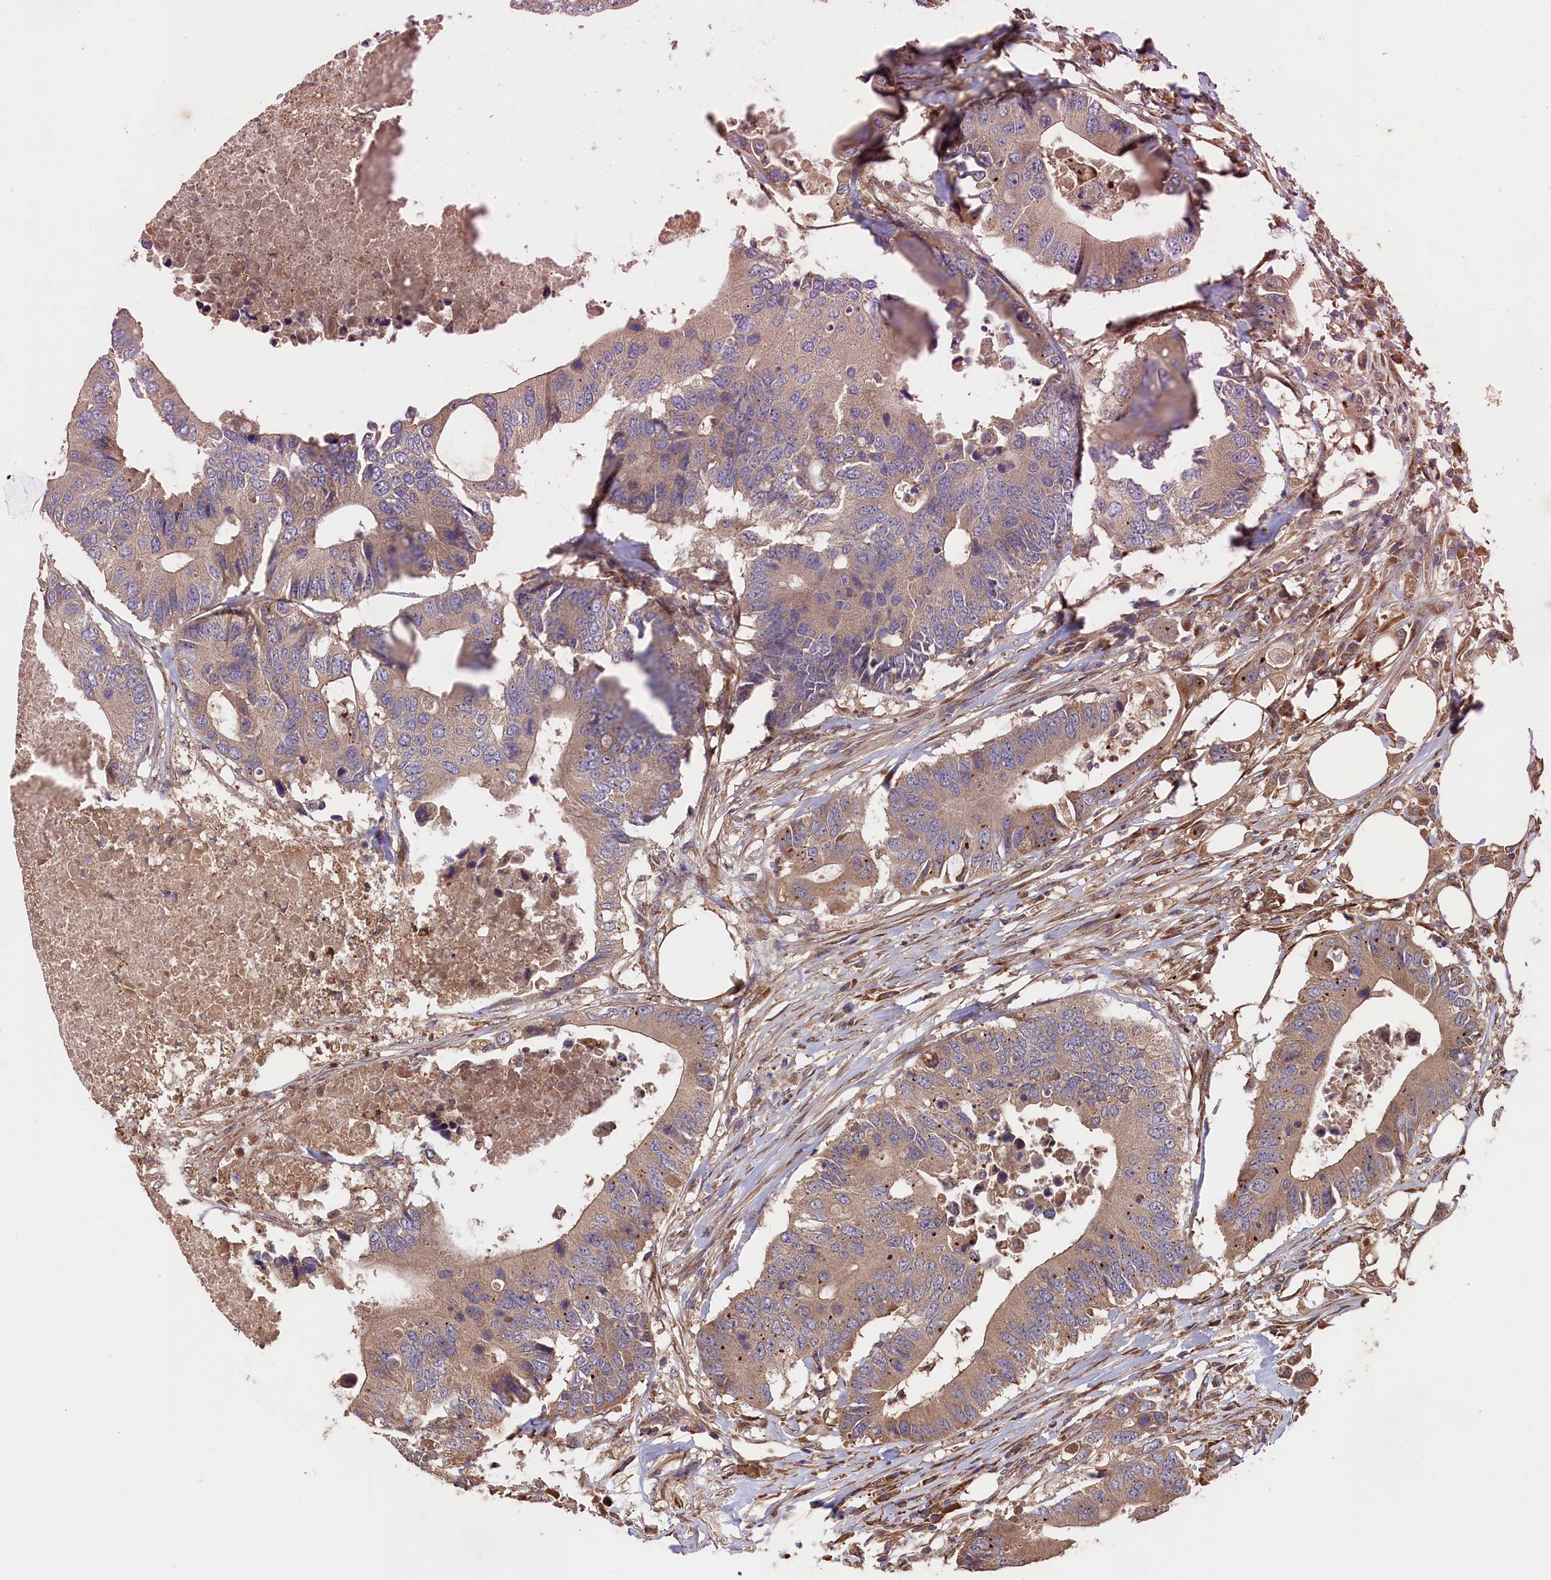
{"staining": {"intensity": "weak", "quantity": "25%-75%", "location": "cytoplasmic/membranous"}, "tissue": "colorectal cancer", "cell_type": "Tumor cells", "image_type": "cancer", "snomed": [{"axis": "morphology", "description": "Adenocarcinoma, NOS"}, {"axis": "topography", "description": "Colon"}], "caption": "IHC histopathology image of neoplastic tissue: human colorectal adenocarcinoma stained using immunohistochemistry displays low levels of weak protein expression localized specifically in the cytoplasmic/membranous of tumor cells, appearing as a cytoplasmic/membranous brown color.", "gene": "GREB1L", "patient": {"sex": "male", "age": 71}}